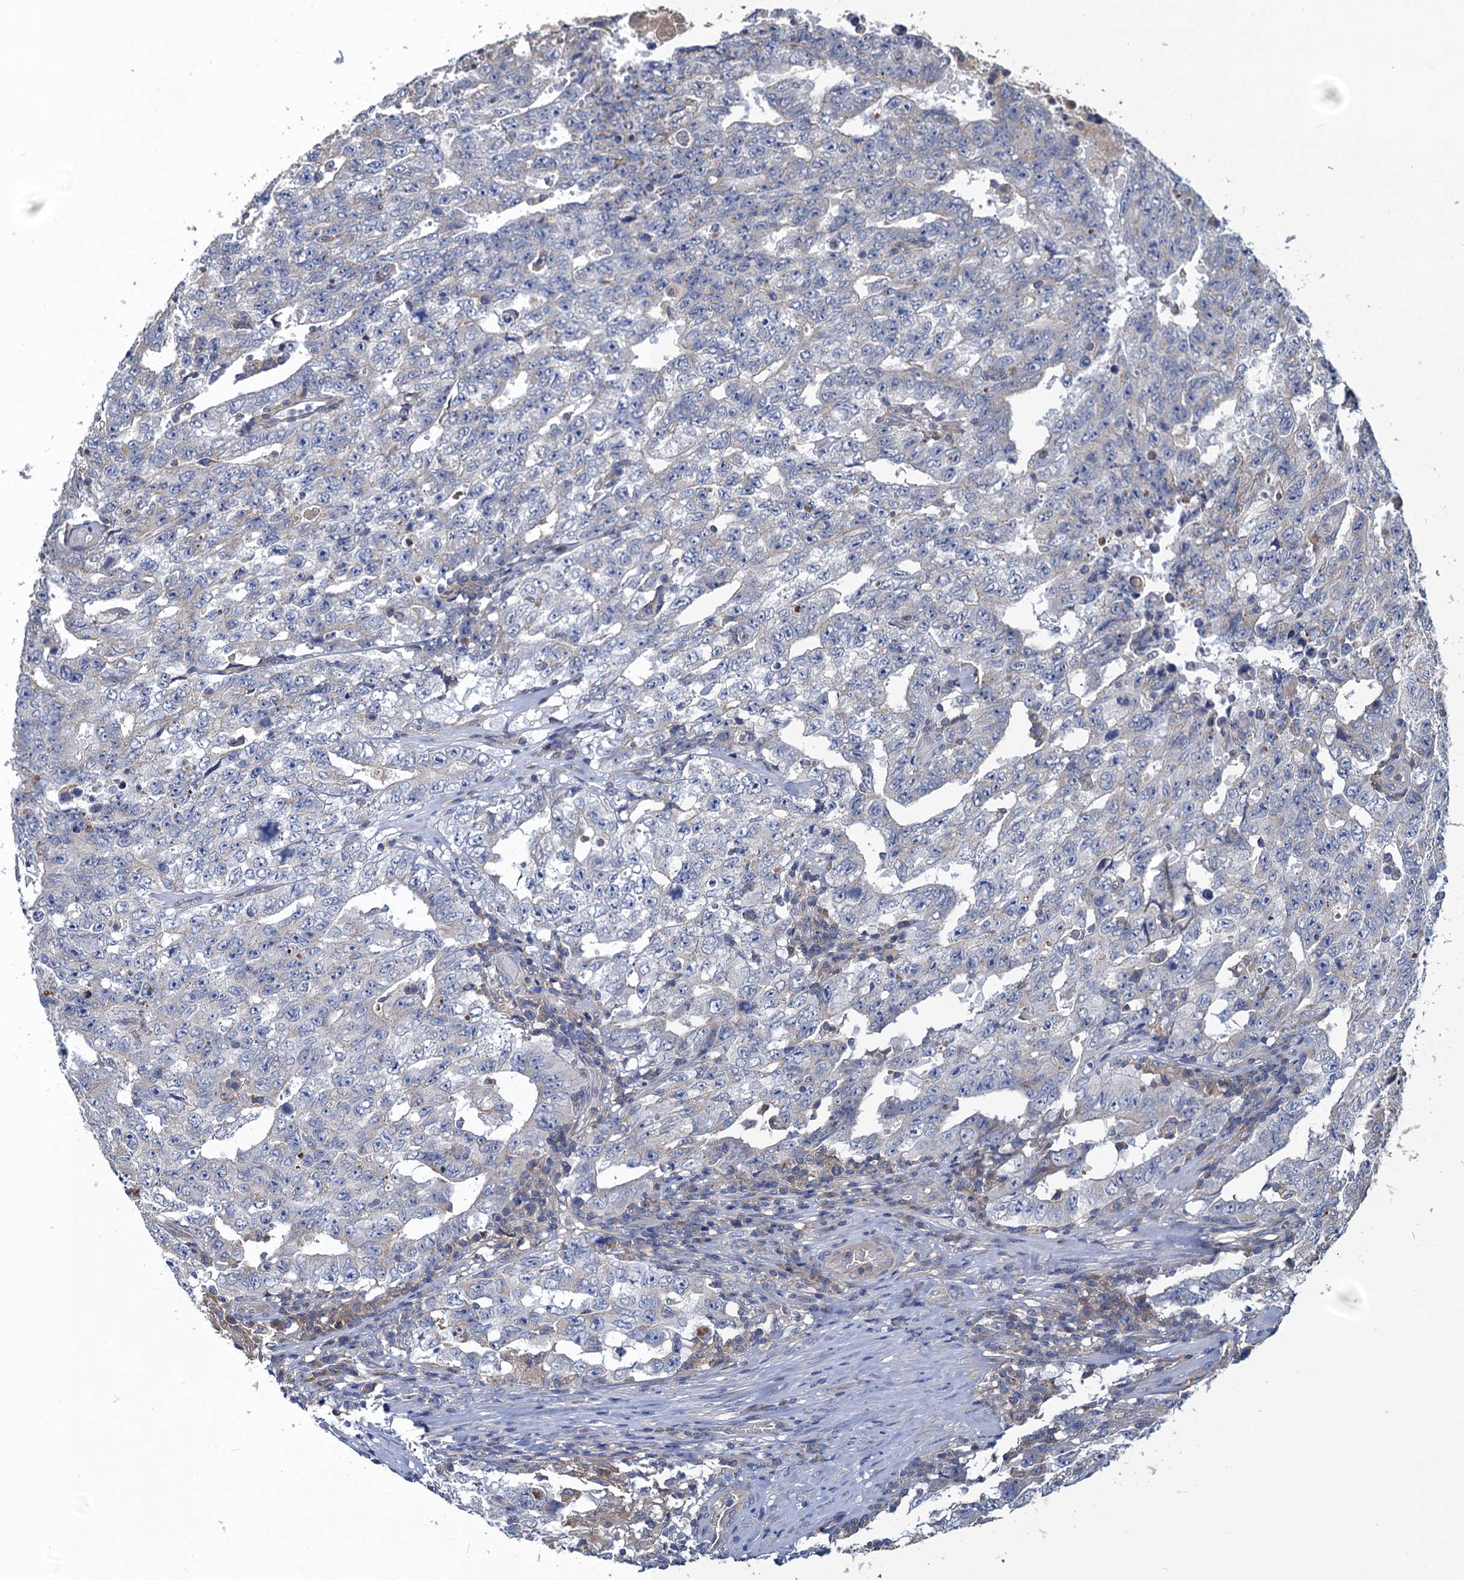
{"staining": {"intensity": "negative", "quantity": "none", "location": "none"}, "tissue": "testis cancer", "cell_type": "Tumor cells", "image_type": "cancer", "snomed": [{"axis": "morphology", "description": "Carcinoma, Embryonal, NOS"}, {"axis": "topography", "description": "Testis"}], "caption": "High magnification brightfield microscopy of testis cancer (embryonal carcinoma) stained with DAB (brown) and counterstained with hematoxylin (blue): tumor cells show no significant expression.", "gene": "SNAP29", "patient": {"sex": "male", "age": 26}}